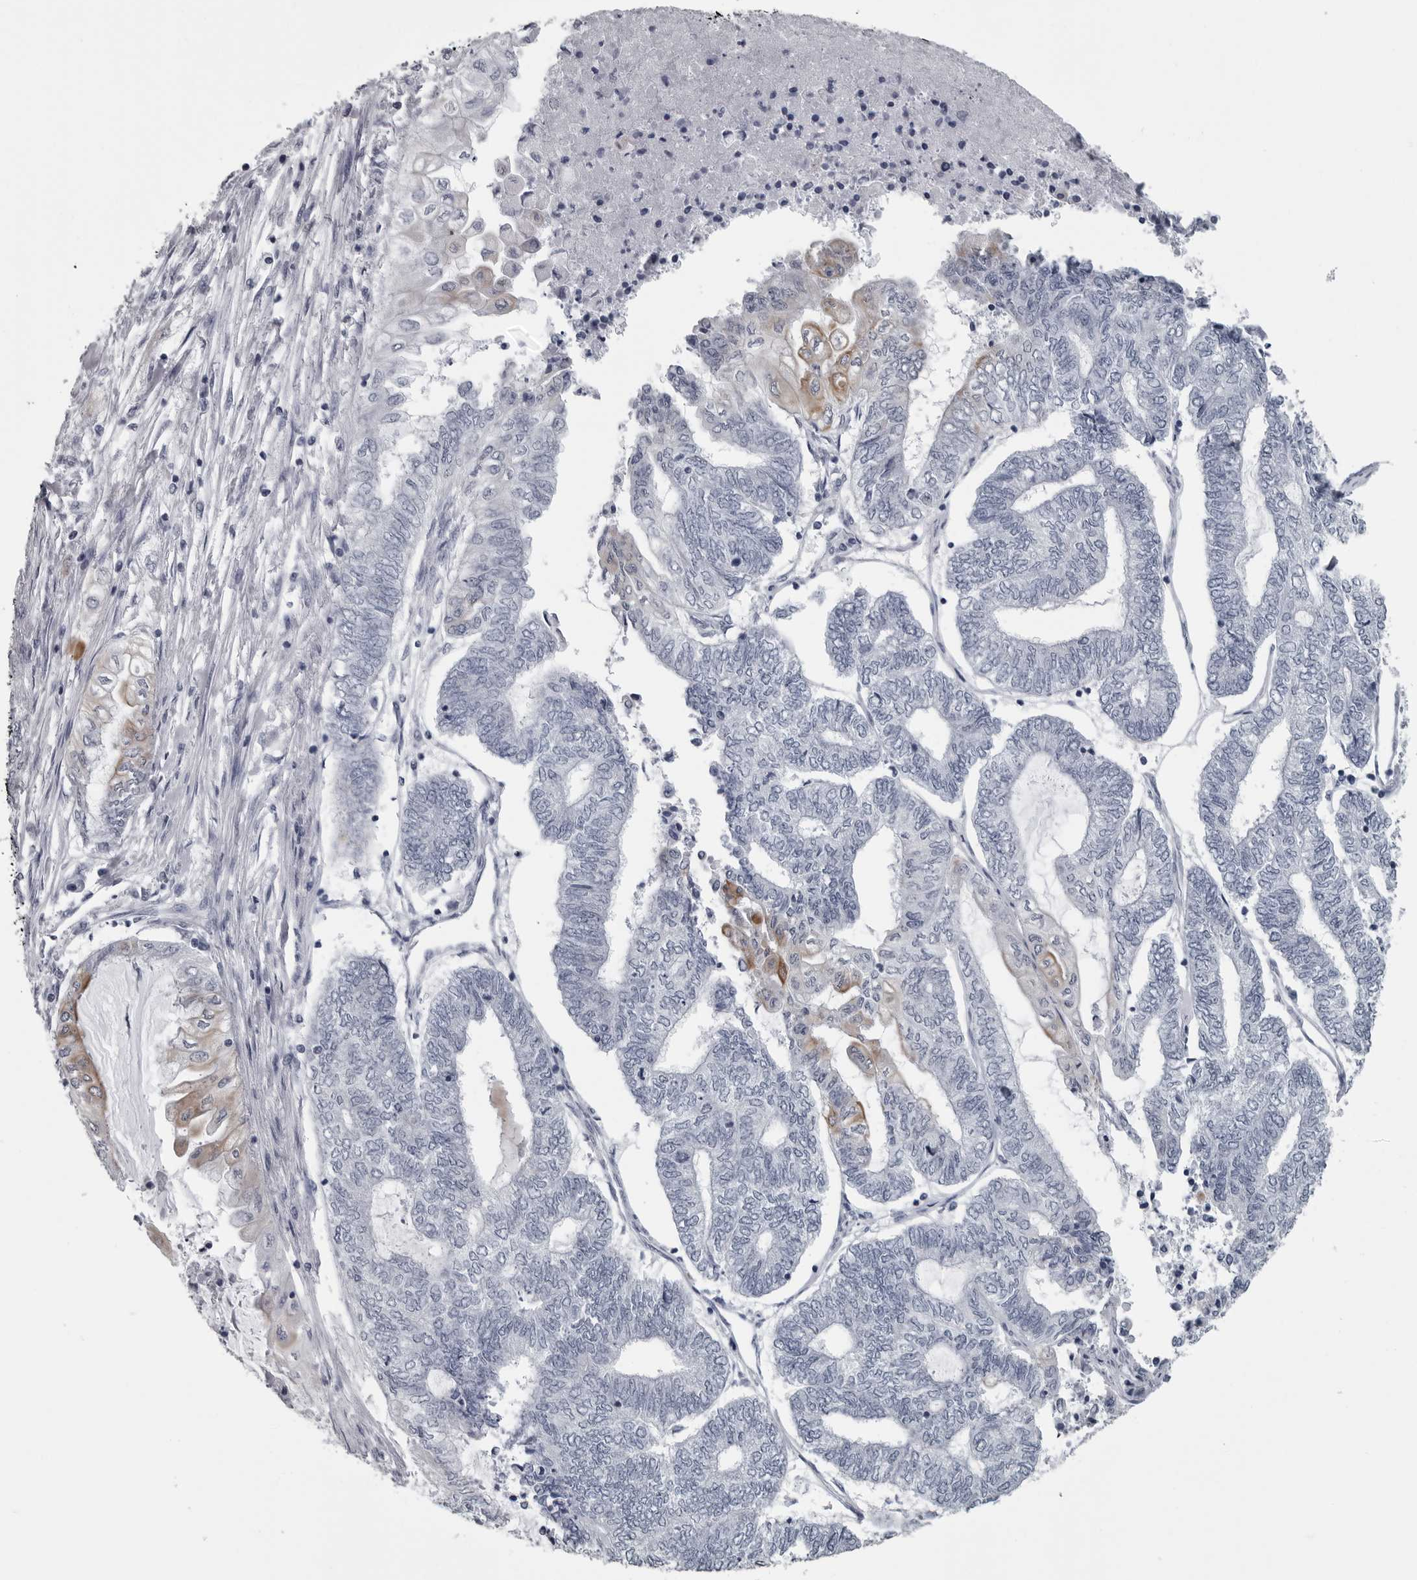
{"staining": {"intensity": "moderate", "quantity": "<25%", "location": "cytoplasmic/membranous"}, "tissue": "endometrial cancer", "cell_type": "Tumor cells", "image_type": "cancer", "snomed": [{"axis": "morphology", "description": "Adenocarcinoma, NOS"}, {"axis": "topography", "description": "Uterus"}, {"axis": "topography", "description": "Endometrium"}], "caption": "High-magnification brightfield microscopy of endometrial cancer stained with DAB (3,3'-diaminobenzidine) (brown) and counterstained with hematoxylin (blue). tumor cells exhibit moderate cytoplasmic/membranous staining is seen in approximately<25% of cells.", "gene": "MYOC", "patient": {"sex": "female", "age": 70}}